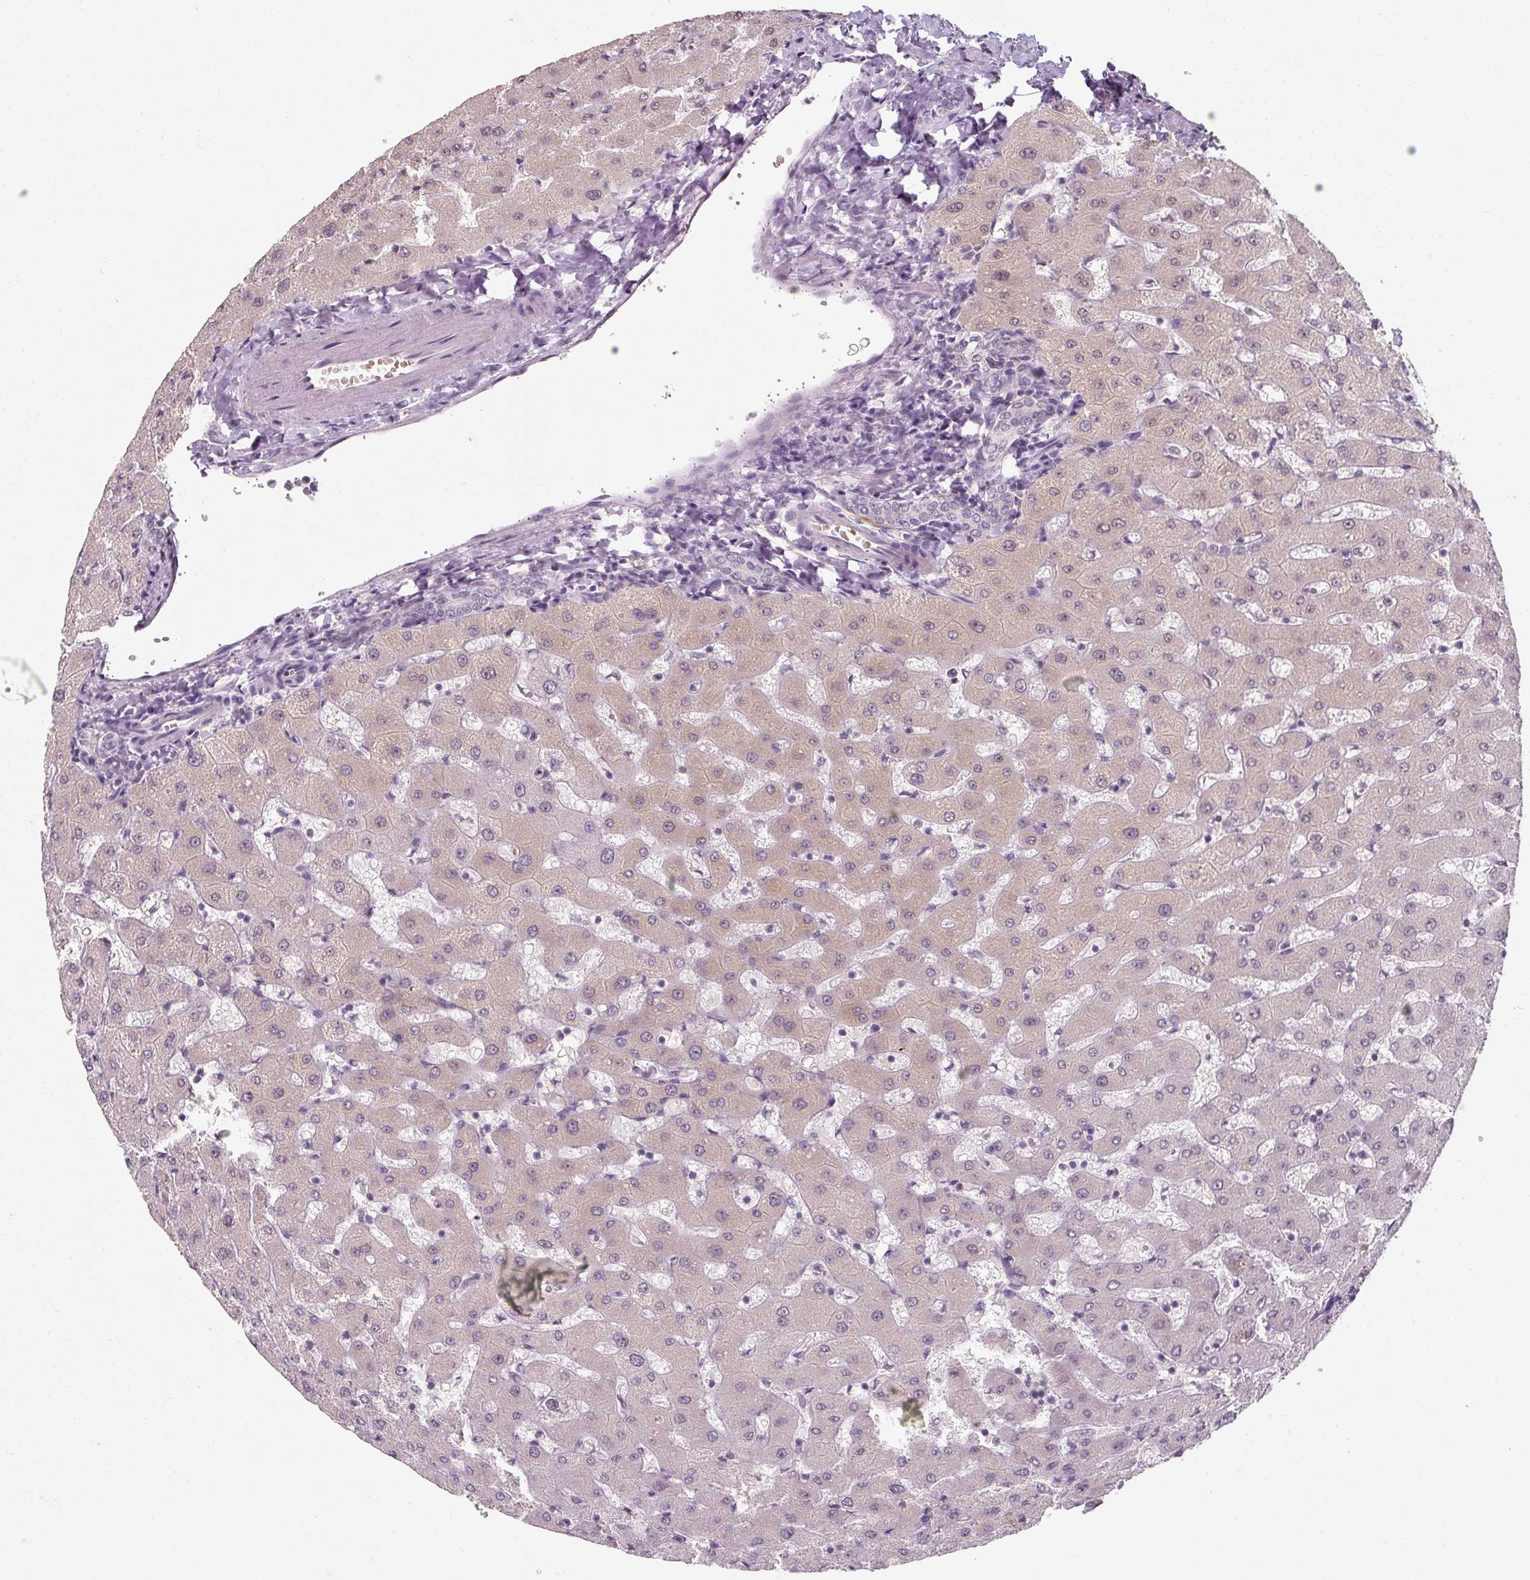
{"staining": {"intensity": "negative", "quantity": "none", "location": "none"}, "tissue": "liver", "cell_type": "Cholangiocytes", "image_type": "normal", "snomed": [{"axis": "morphology", "description": "Normal tissue, NOS"}, {"axis": "topography", "description": "Liver"}], "caption": "Immunohistochemistry (IHC) of benign human liver exhibits no expression in cholangiocytes.", "gene": "ENSG00000291316", "patient": {"sex": "female", "age": 63}}